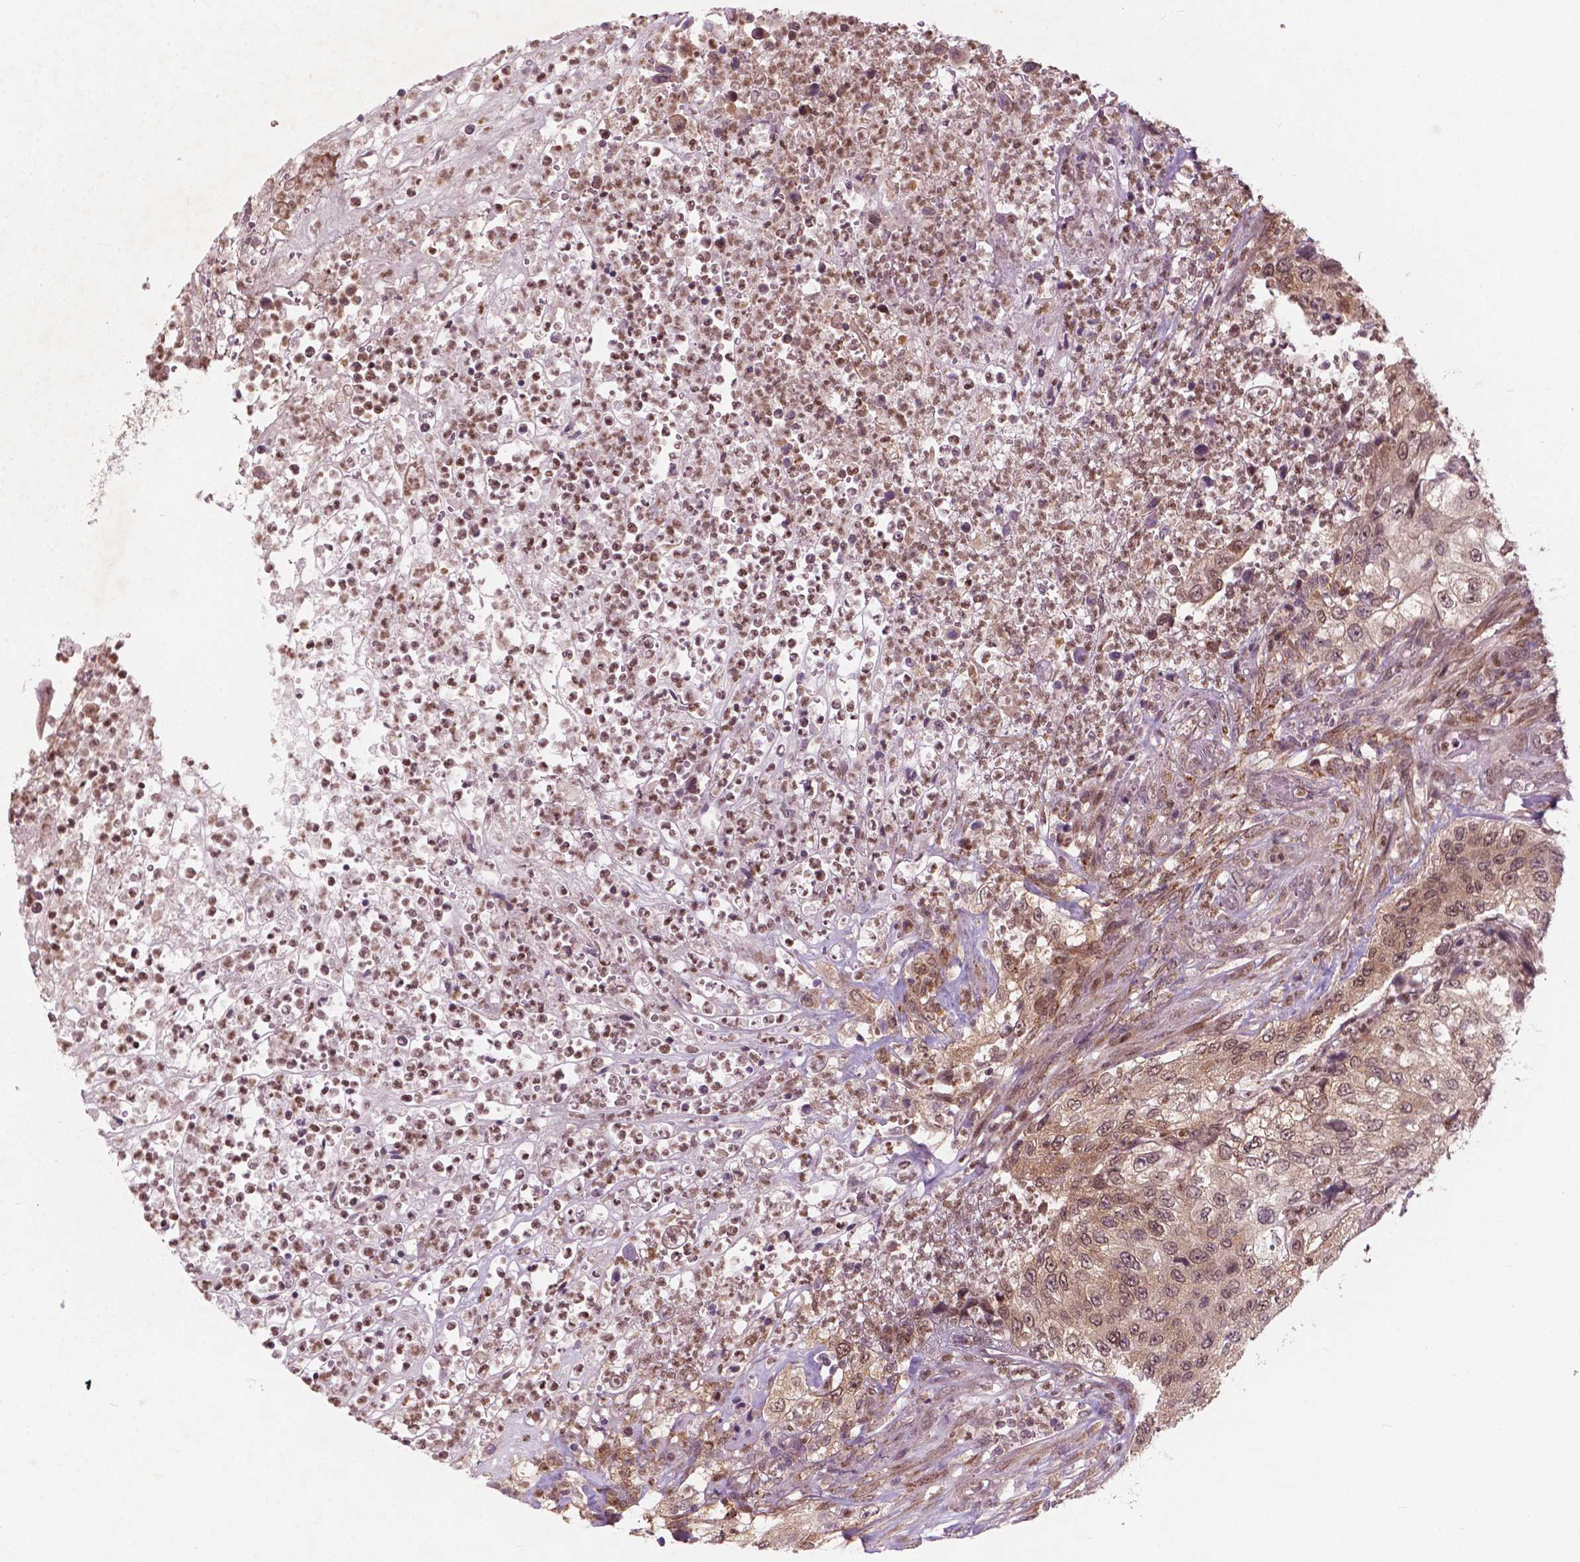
{"staining": {"intensity": "moderate", "quantity": ">75%", "location": "cytoplasmic/membranous,nuclear"}, "tissue": "urothelial cancer", "cell_type": "Tumor cells", "image_type": "cancer", "snomed": [{"axis": "morphology", "description": "Urothelial carcinoma, High grade"}, {"axis": "topography", "description": "Urinary bladder"}], "caption": "Protein expression analysis of human high-grade urothelial carcinoma reveals moderate cytoplasmic/membranous and nuclear expression in approximately >75% of tumor cells.", "gene": "NFAT5", "patient": {"sex": "female", "age": 60}}